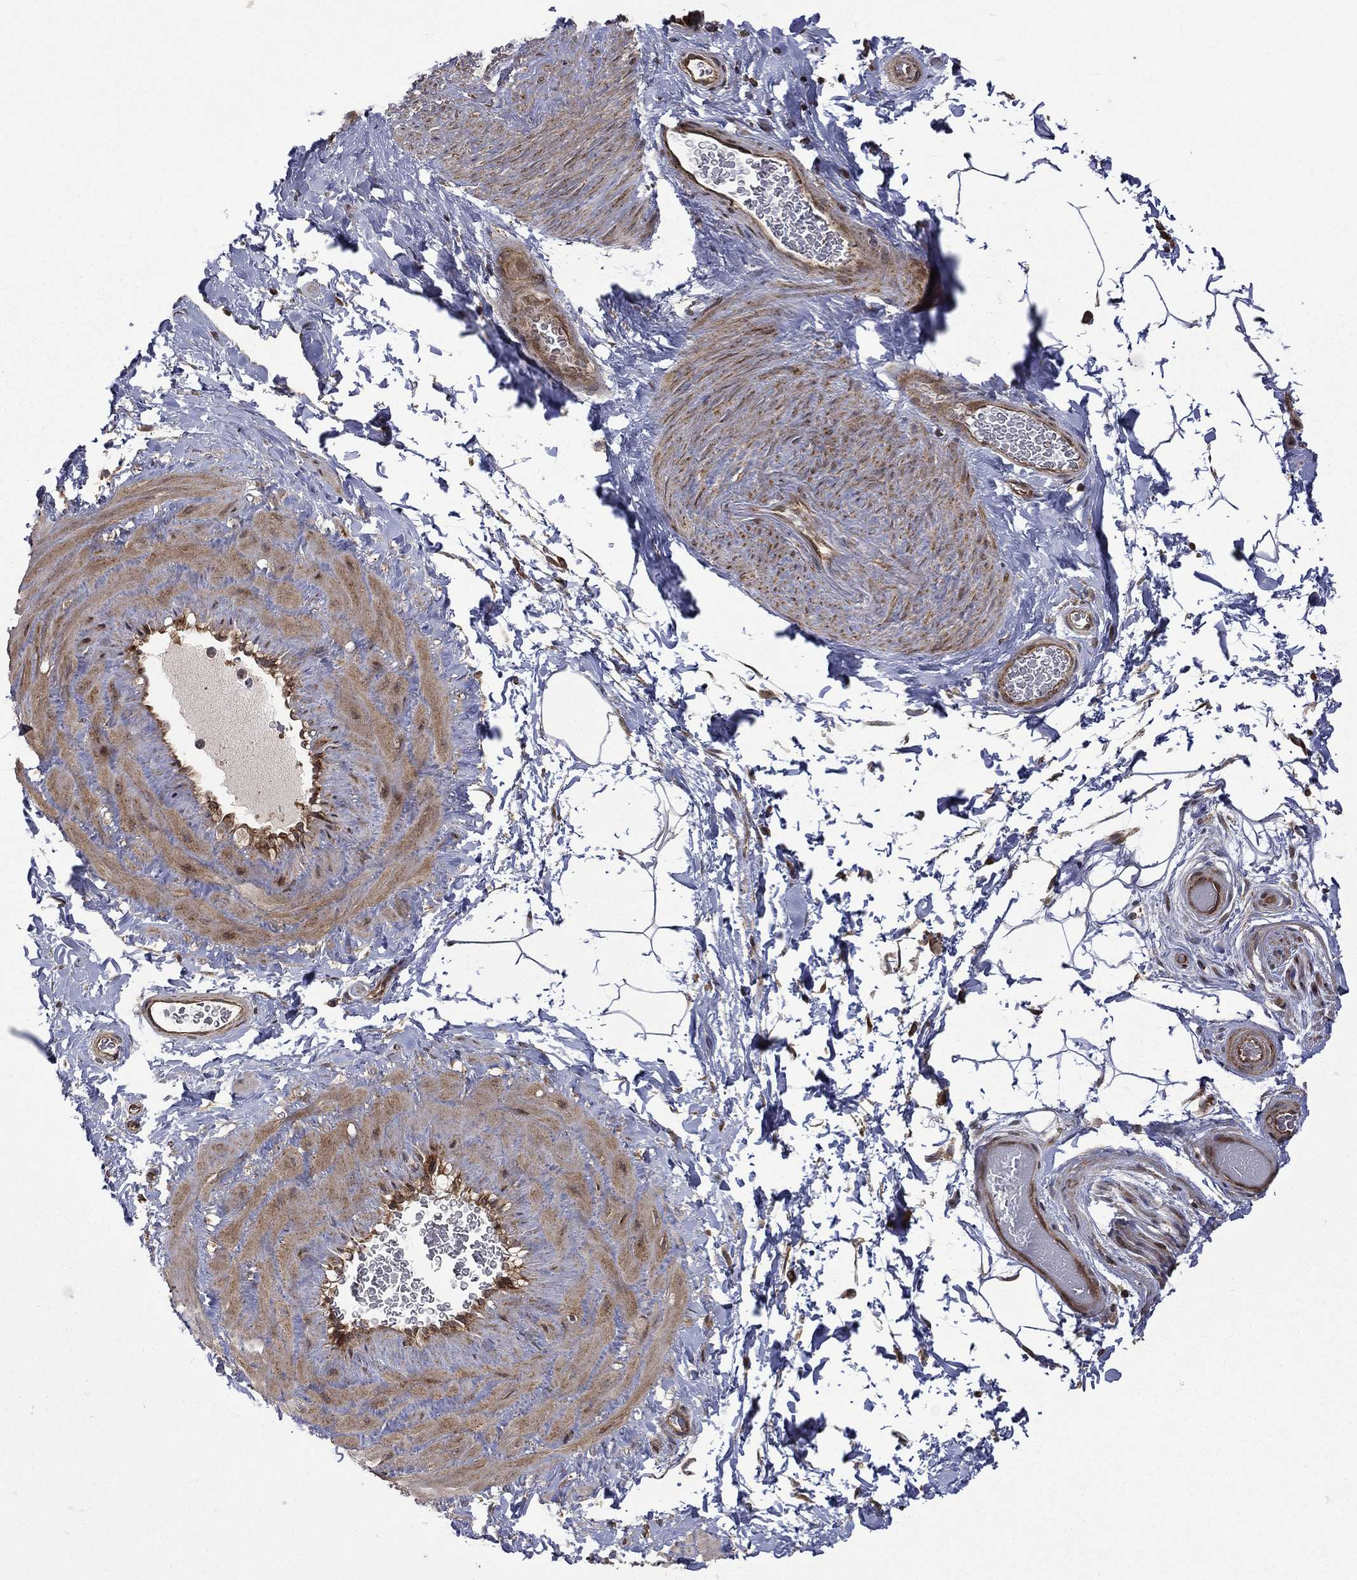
{"staining": {"intensity": "strong", "quantity": "<25%", "location": "cytoplasmic/membranous,nuclear"}, "tissue": "adipose tissue", "cell_type": "Adipocytes", "image_type": "normal", "snomed": [{"axis": "morphology", "description": "Normal tissue, NOS"}, {"axis": "topography", "description": "Soft tissue"}, {"axis": "topography", "description": "Vascular tissue"}], "caption": "Unremarkable adipose tissue was stained to show a protein in brown. There is medium levels of strong cytoplasmic/membranous,nuclear positivity in approximately <25% of adipocytes.", "gene": "GIMAP6", "patient": {"sex": "male", "age": 41}}